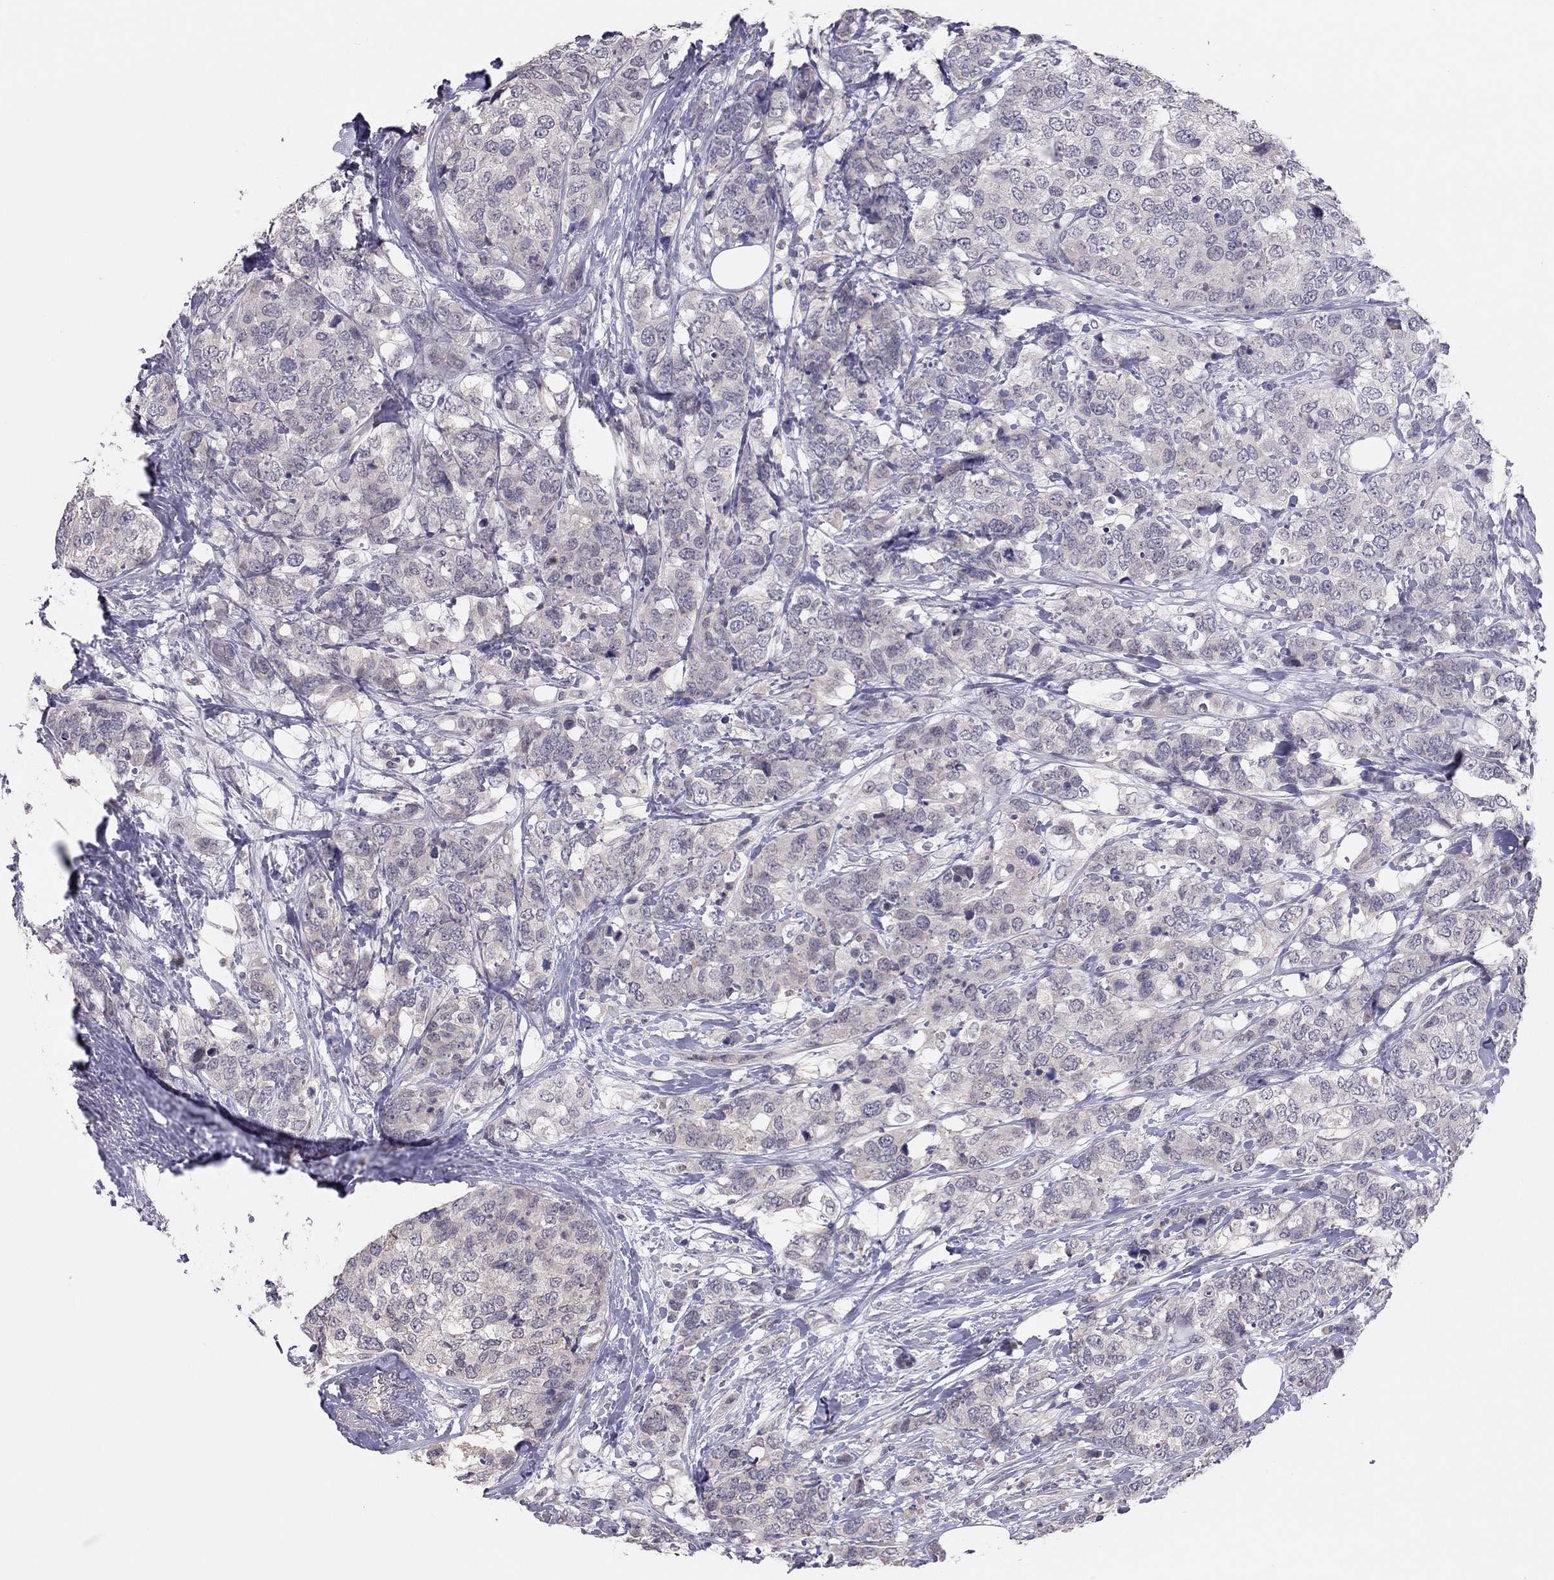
{"staining": {"intensity": "negative", "quantity": "none", "location": "none"}, "tissue": "breast cancer", "cell_type": "Tumor cells", "image_type": "cancer", "snomed": [{"axis": "morphology", "description": "Lobular carcinoma"}, {"axis": "topography", "description": "Breast"}], "caption": "Immunohistochemical staining of human lobular carcinoma (breast) reveals no significant staining in tumor cells.", "gene": "HSF2BP", "patient": {"sex": "female", "age": 59}}